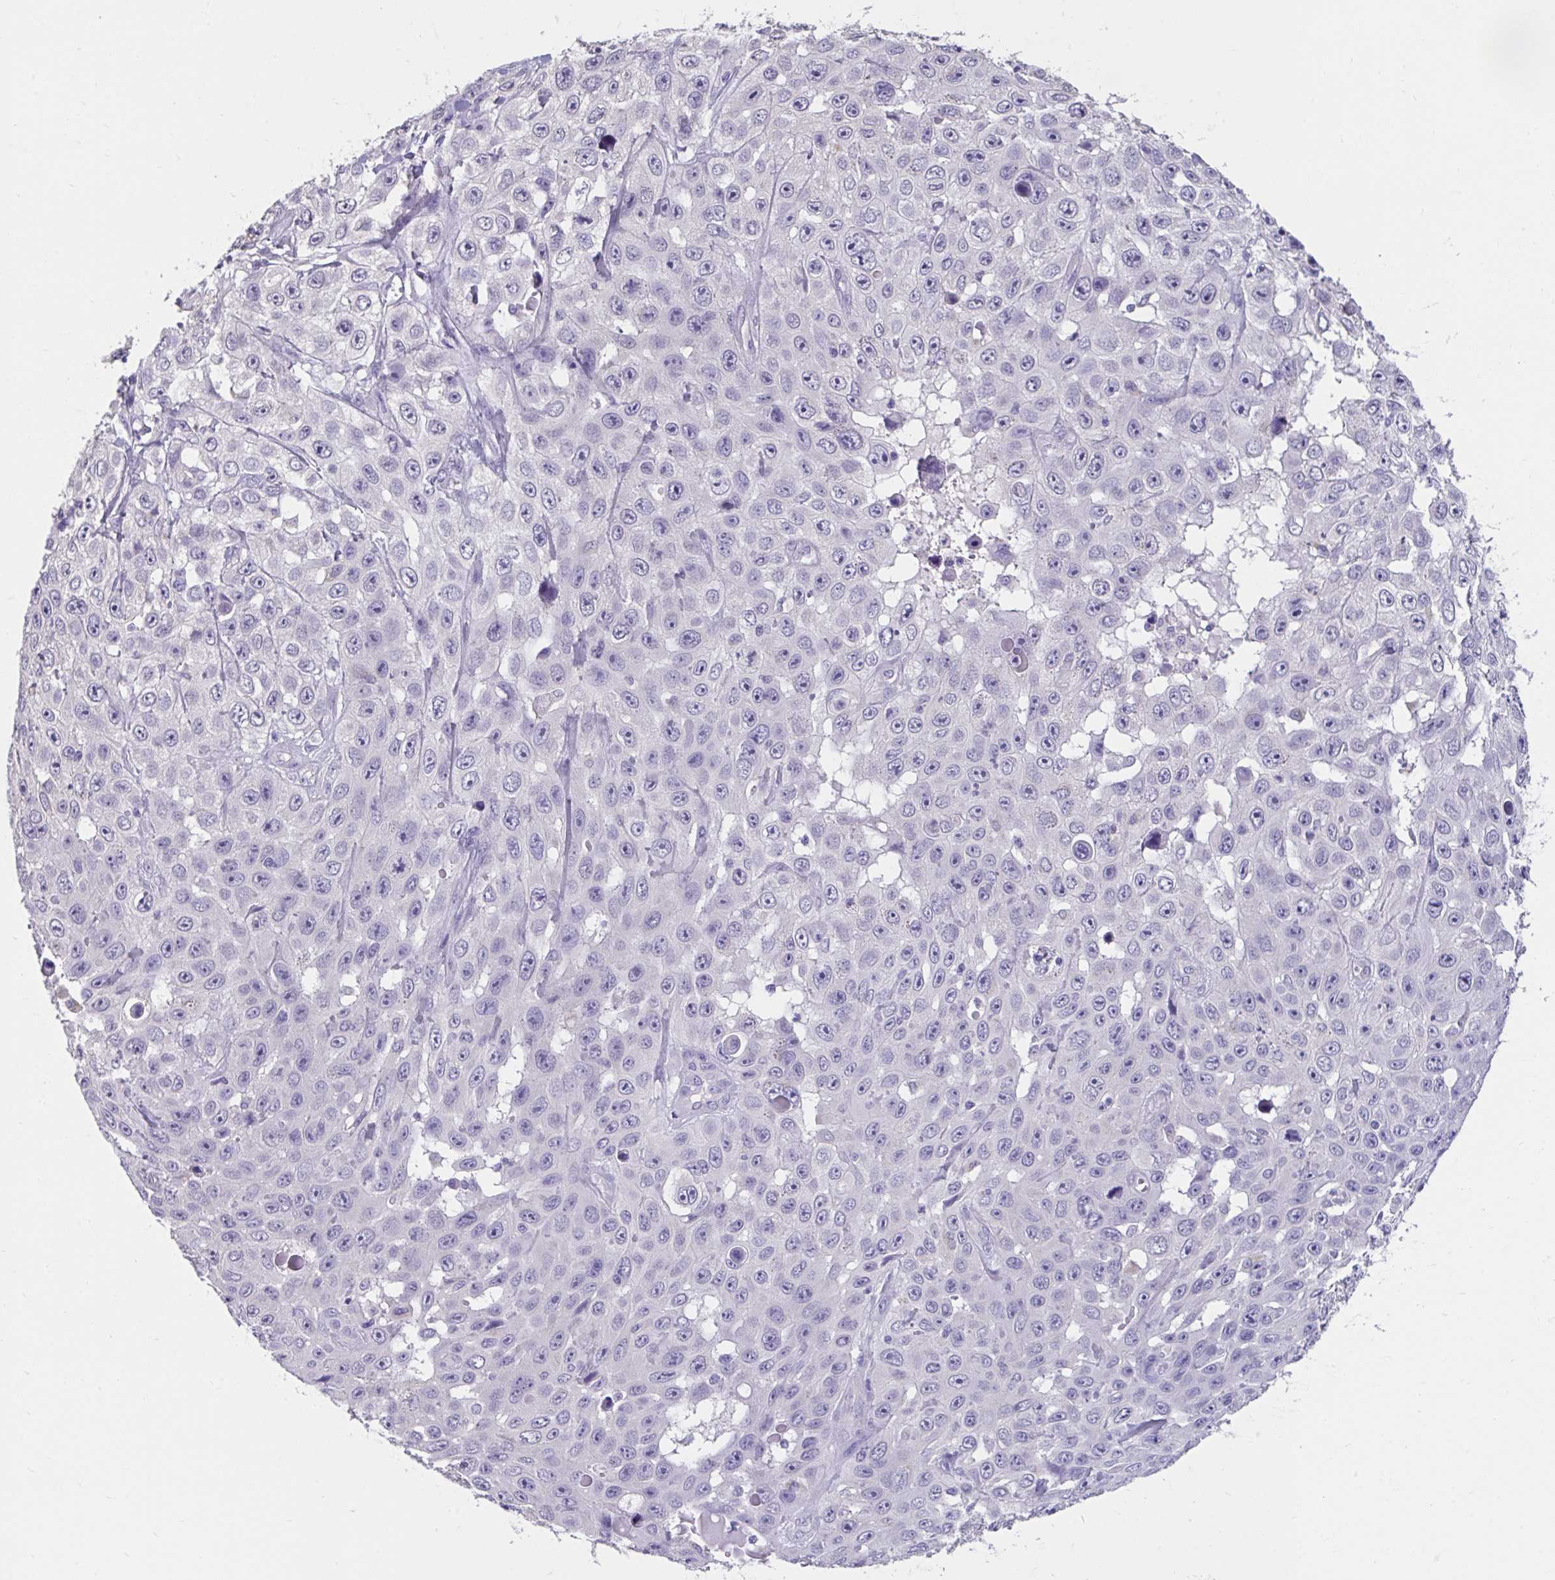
{"staining": {"intensity": "negative", "quantity": "none", "location": "none"}, "tissue": "skin cancer", "cell_type": "Tumor cells", "image_type": "cancer", "snomed": [{"axis": "morphology", "description": "Squamous cell carcinoma, NOS"}, {"axis": "topography", "description": "Skin"}], "caption": "Skin cancer (squamous cell carcinoma) was stained to show a protein in brown. There is no significant positivity in tumor cells.", "gene": "GPR162", "patient": {"sex": "male", "age": 82}}